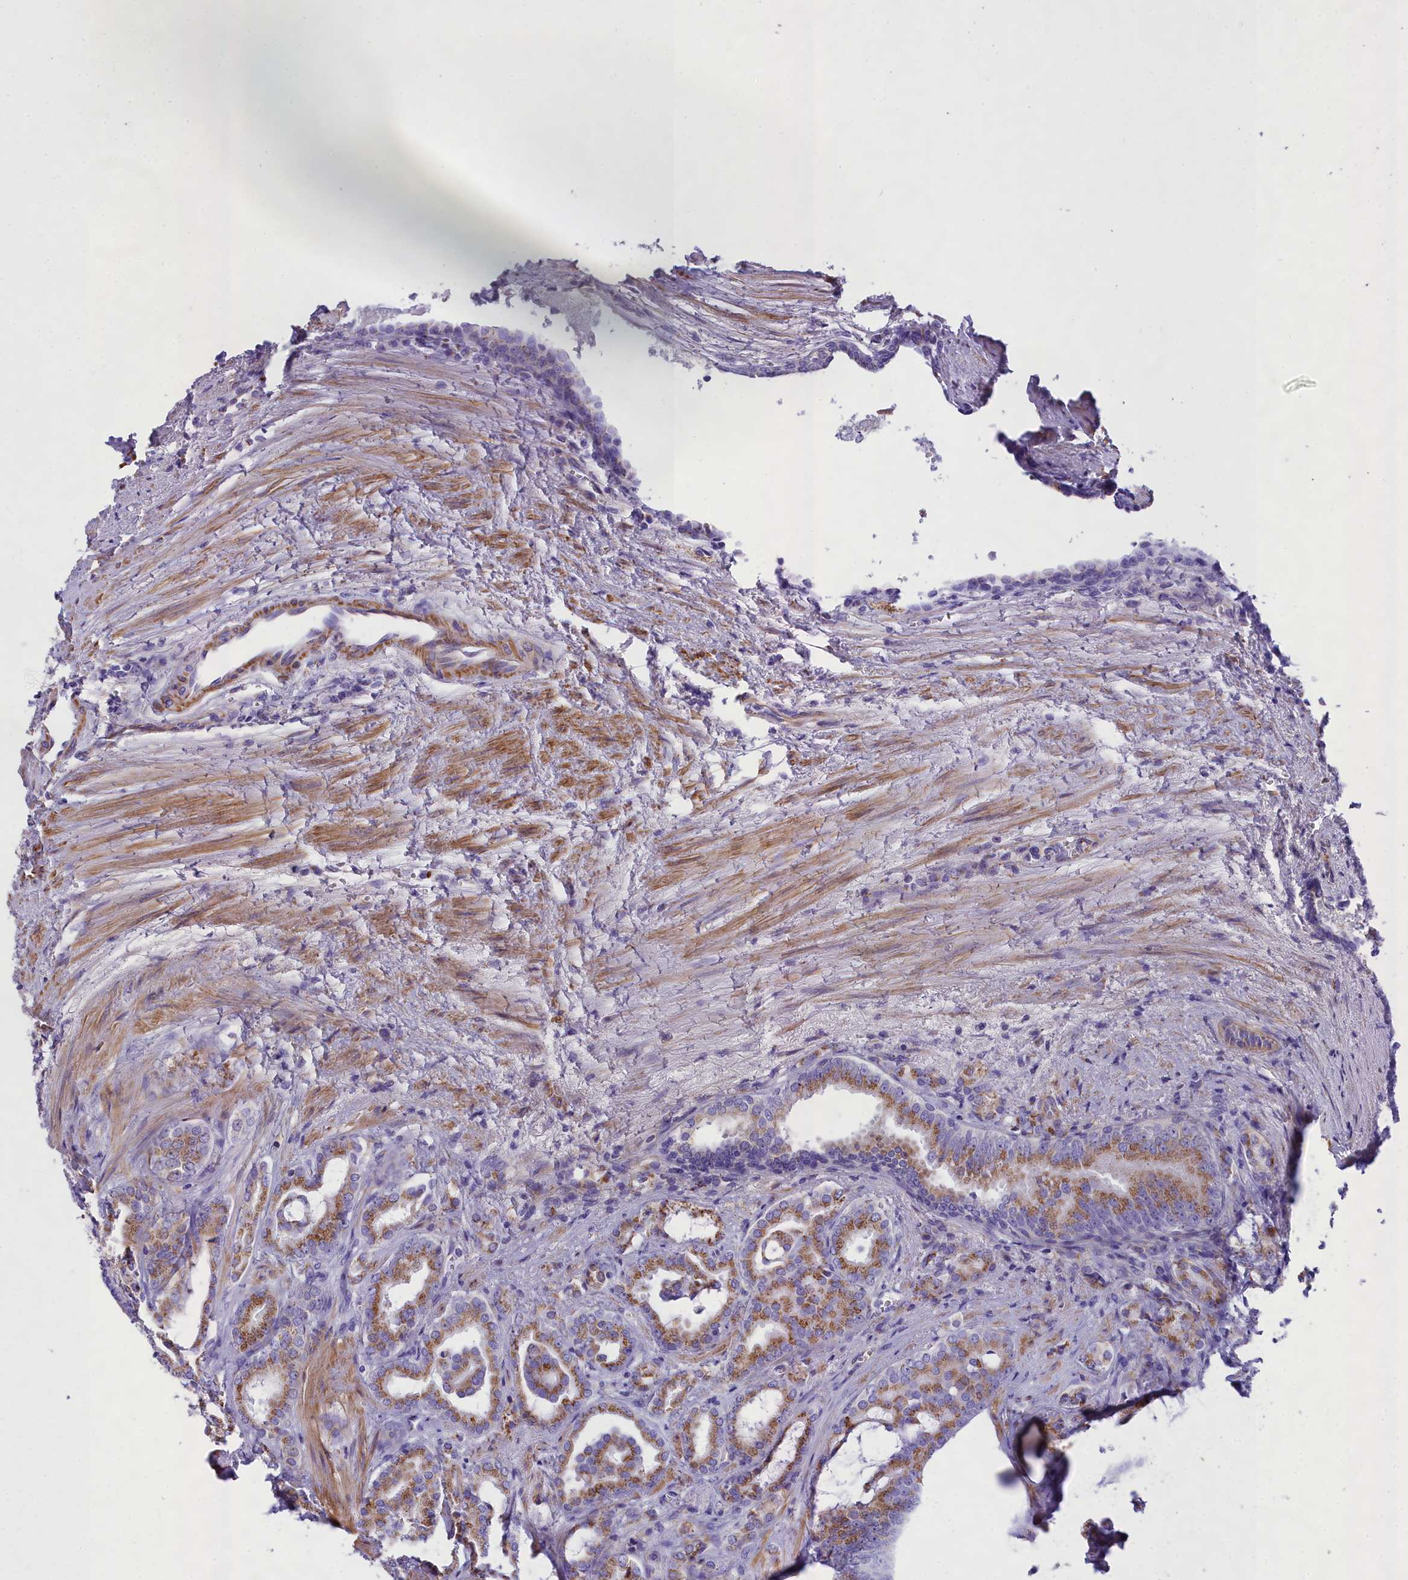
{"staining": {"intensity": "moderate", "quantity": ">75%", "location": "cytoplasmic/membranous"}, "tissue": "prostate cancer", "cell_type": "Tumor cells", "image_type": "cancer", "snomed": [{"axis": "morphology", "description": "Adenocarcinoma, High grade"}, {"axis": "topography", "description": "Prostate"}], "caption": "Prostate high-grade adenocarcinoma was stained to show a protein in brown. There is medium levels of moderate cytoplasmic/membranous staining in approximately >75% of tumor cells. (DAB (3,3'-diaminobenzidine) IHC with brightfield microscopy, high magnification).", "gene": "GFRA1", "patient": {"sex": "male", "age": 72}}